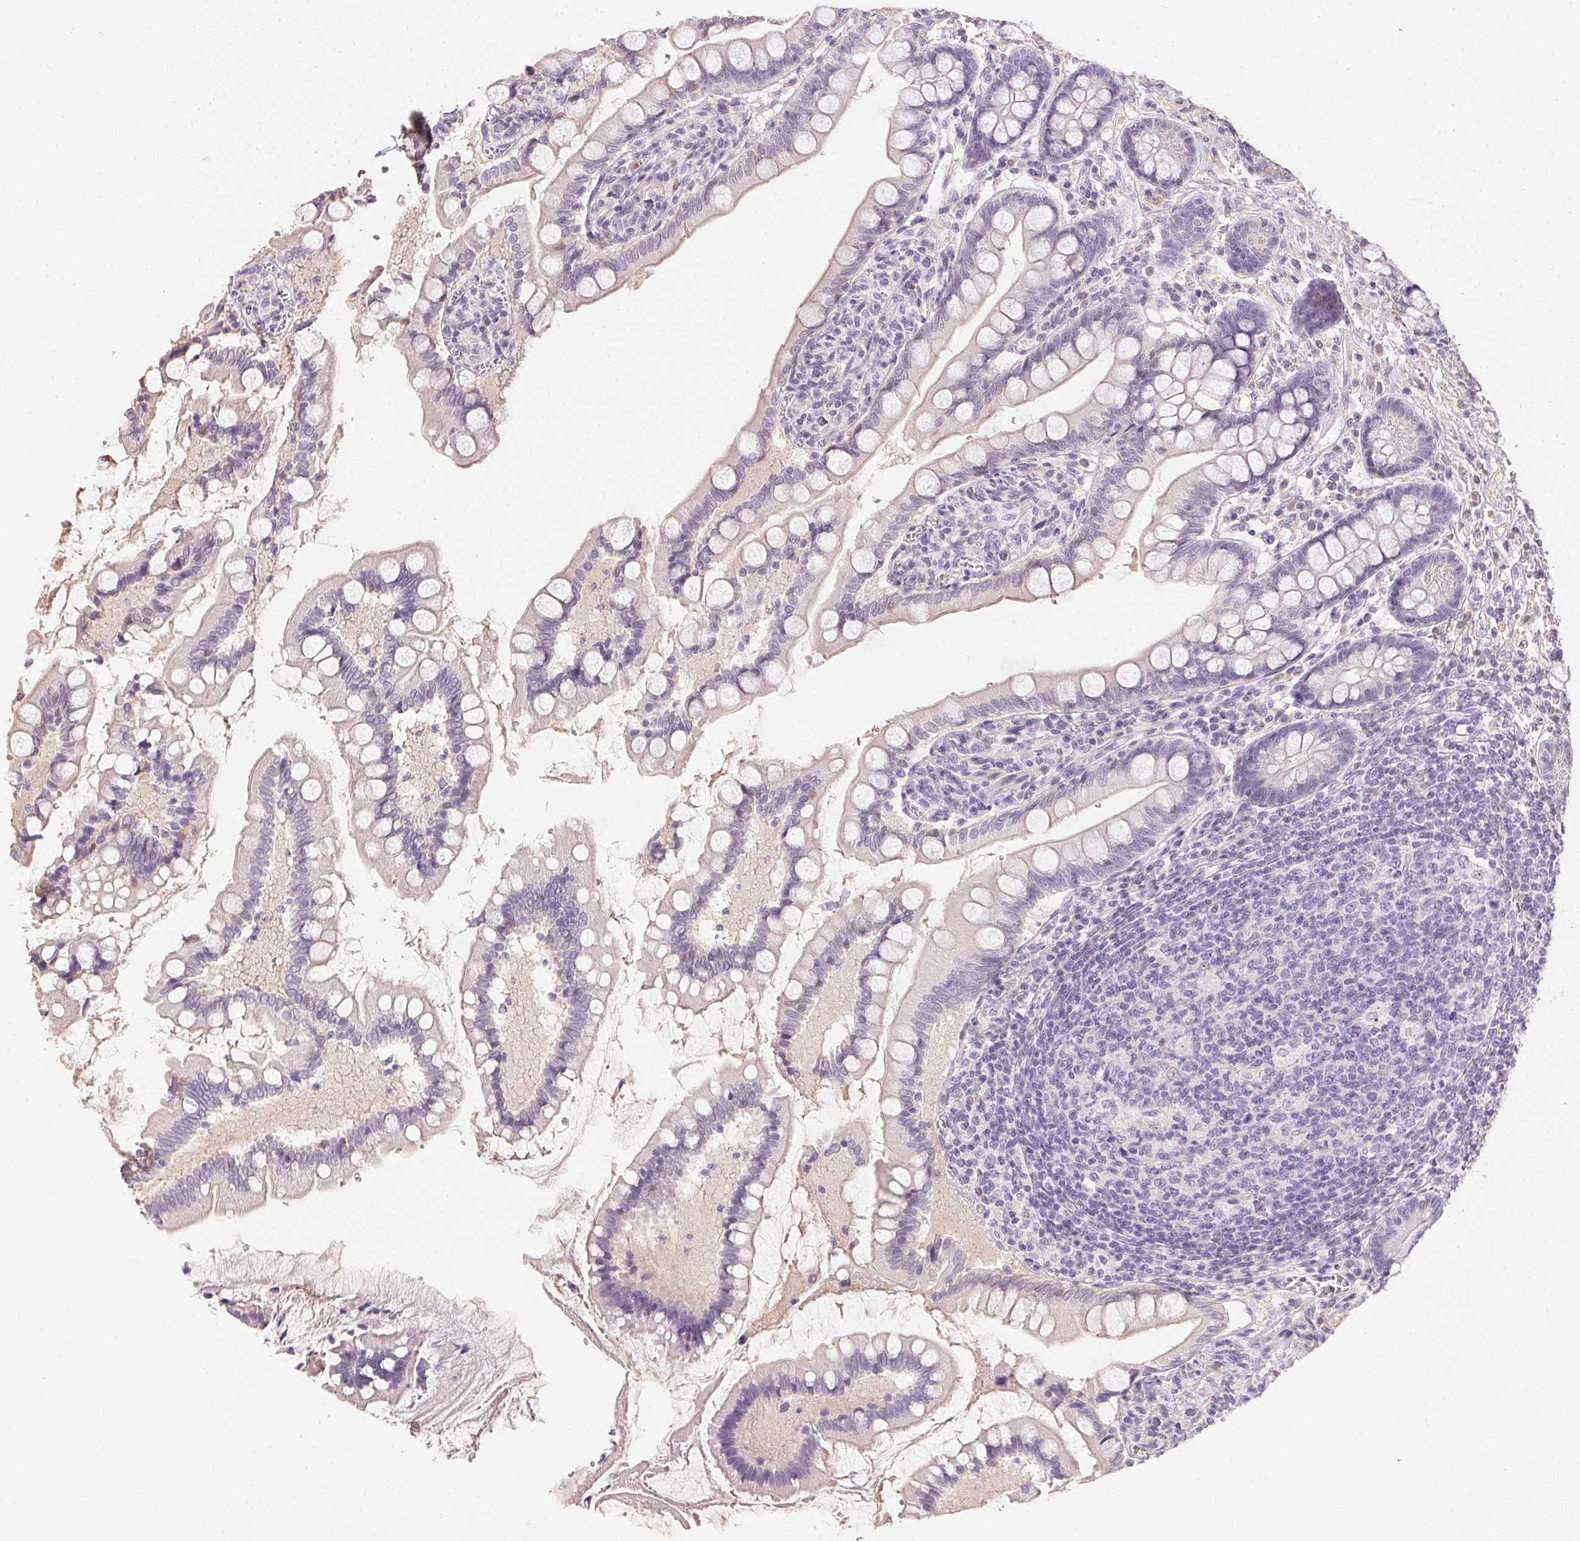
{"staining": {"intensity": "strong", "quantity": "<25%", "location": "cytoplasmic/membranous"}, "tissue": "small intestine", "cell_type": "Glandular cells", "image_type": "normal", "snomed": [{"axis": "morphology", "description": "Normal tissue, NOS"}, {"axis": "topography", "description": "Small intestine"}], "caption": "Glandular cells demonstrate medium levels of strong cytoplasmic/membranous expression in approximately <25% of cells in benign human small intestine.", "gene": "S100A3", "patient": {"sex": "female", "age": 56}}